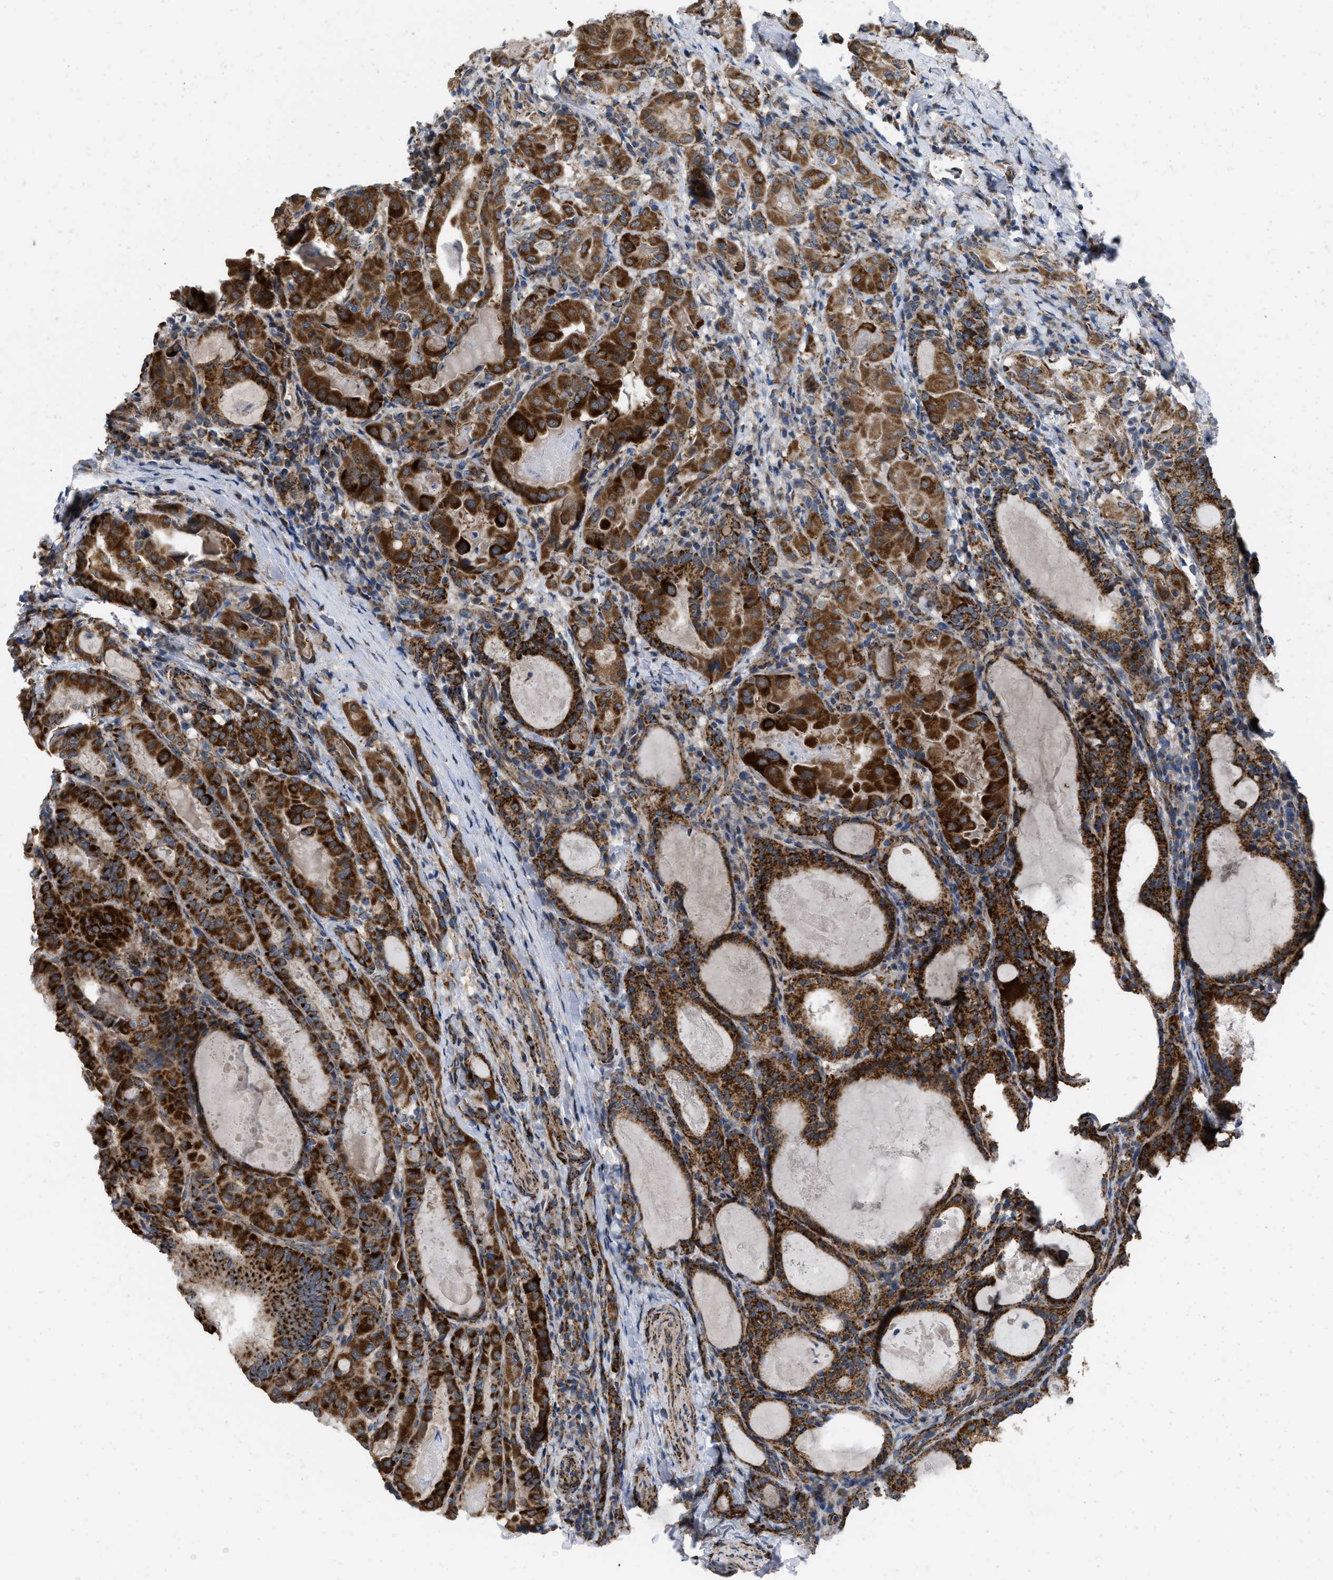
{"staining": {"intensity": "moderate", "quantity": ">75%", "location": "cytoplasmic/membranous"}, "tissue": "thyroid cancer", "cell_type": "Tumor cells", "image_type": "cancer", "snomed": [{"axis": "morphology", "description": "Papillary adenocarcinoma, NOS"}, {"axis": "topography", "description": "Thyroid gland"}], "caption": "Human thyroid papillary adenocarcinoma stained for a protein (brown) shows moderate cytoplasmic/membranous positive positivity in about >75% of tumor cells.", "gene": "AKAP1", "patient": {"sex": "female", "age": 42}}